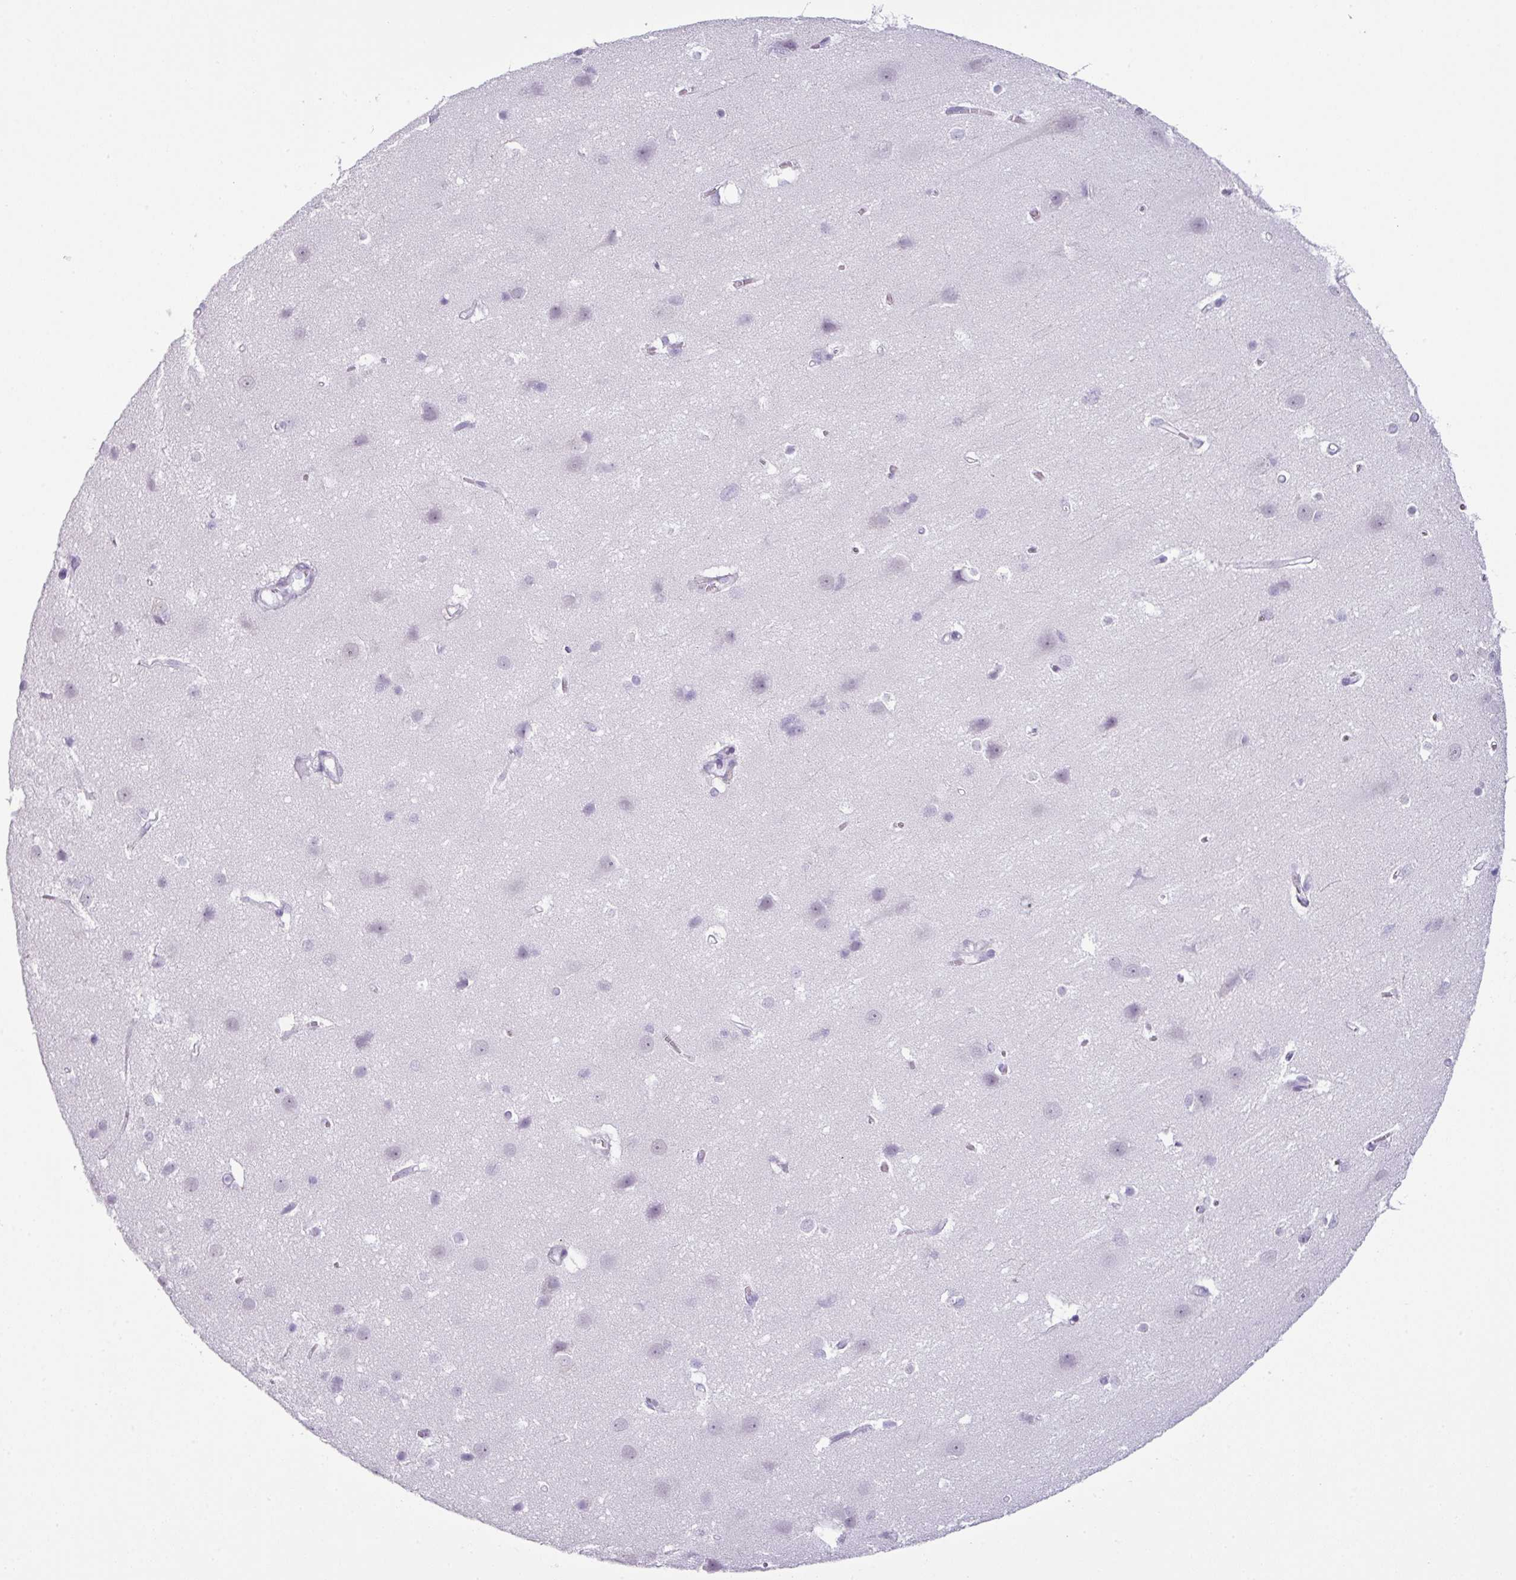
{"staining": {"intensity": "negative", "quantity": "none", "location": "none"}, "tissue": "cerebral cortex", "cell_type": "Endothelial cells", "image_type": "normal", "snomed": [{"axis": "morphology", "description": "Normal tissue, NOS"}, {"axis": "topography", "description": "Cerebral cortex"}], "caption": "The micrograph demonstrates no significant staining in endothelial cells of cerebral cortex.", "gene": "SCT", "patient": {"sex": "male", "age": 37}}